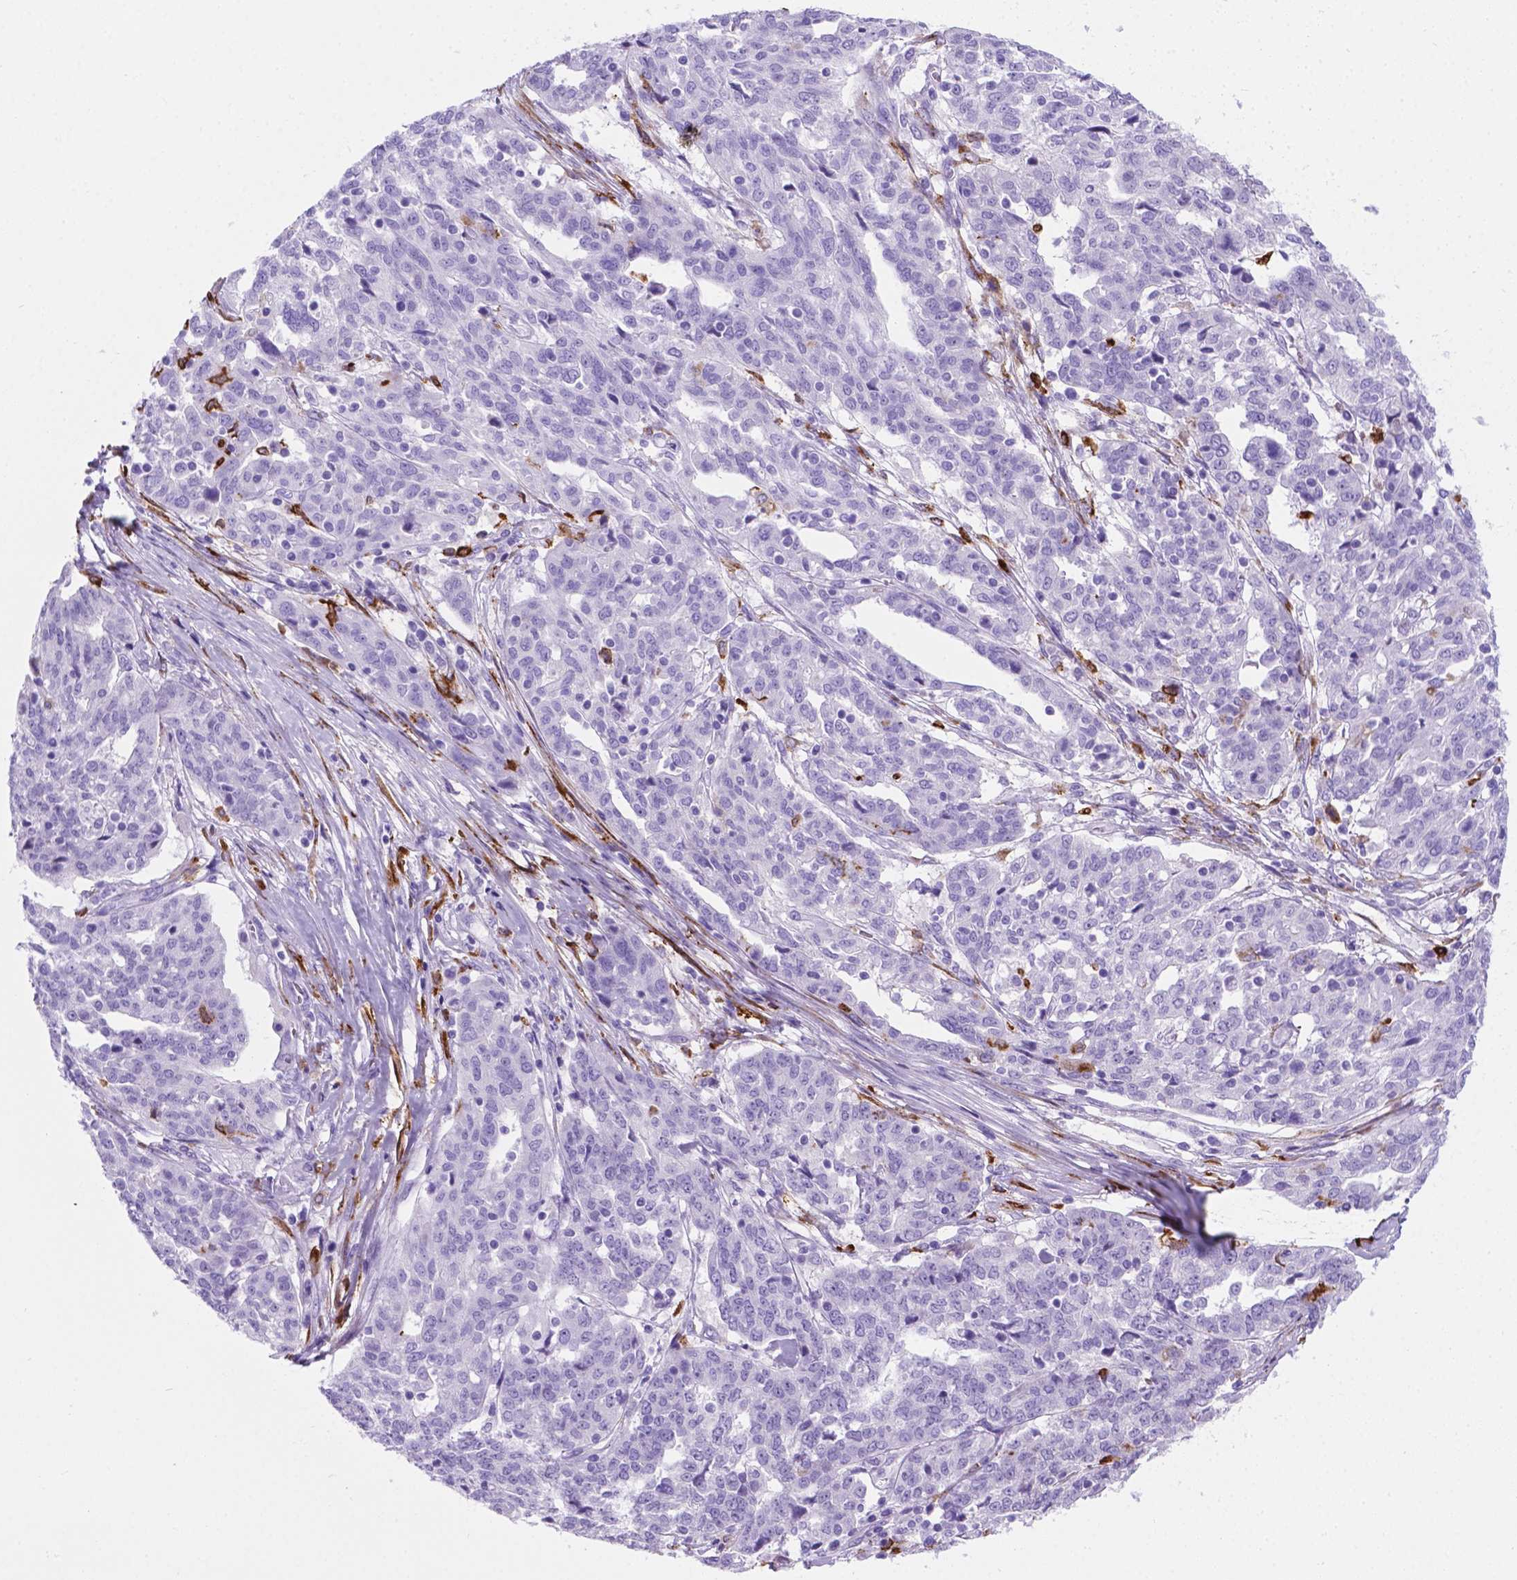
{"staining": {"intensity": "negative", "quantity": "none", "location": "none"}, "tissue": "ovarian cancer", "cell_type": "Tumor cells", "image_type": "cancer", "snomed": [{"axis": "morphology", "description": "Cystadenocarcinoma, serous, NOS"}, {"axis": "topography", "description": "Ovary"}], "caption": "Immunohistochemical staining of human serous cystadenocarcinoma (ovarian) demonstrates no significant positivity in tumor cells.", "gene": "MACF1", "patient": {"sex": "female", "age": 67}}